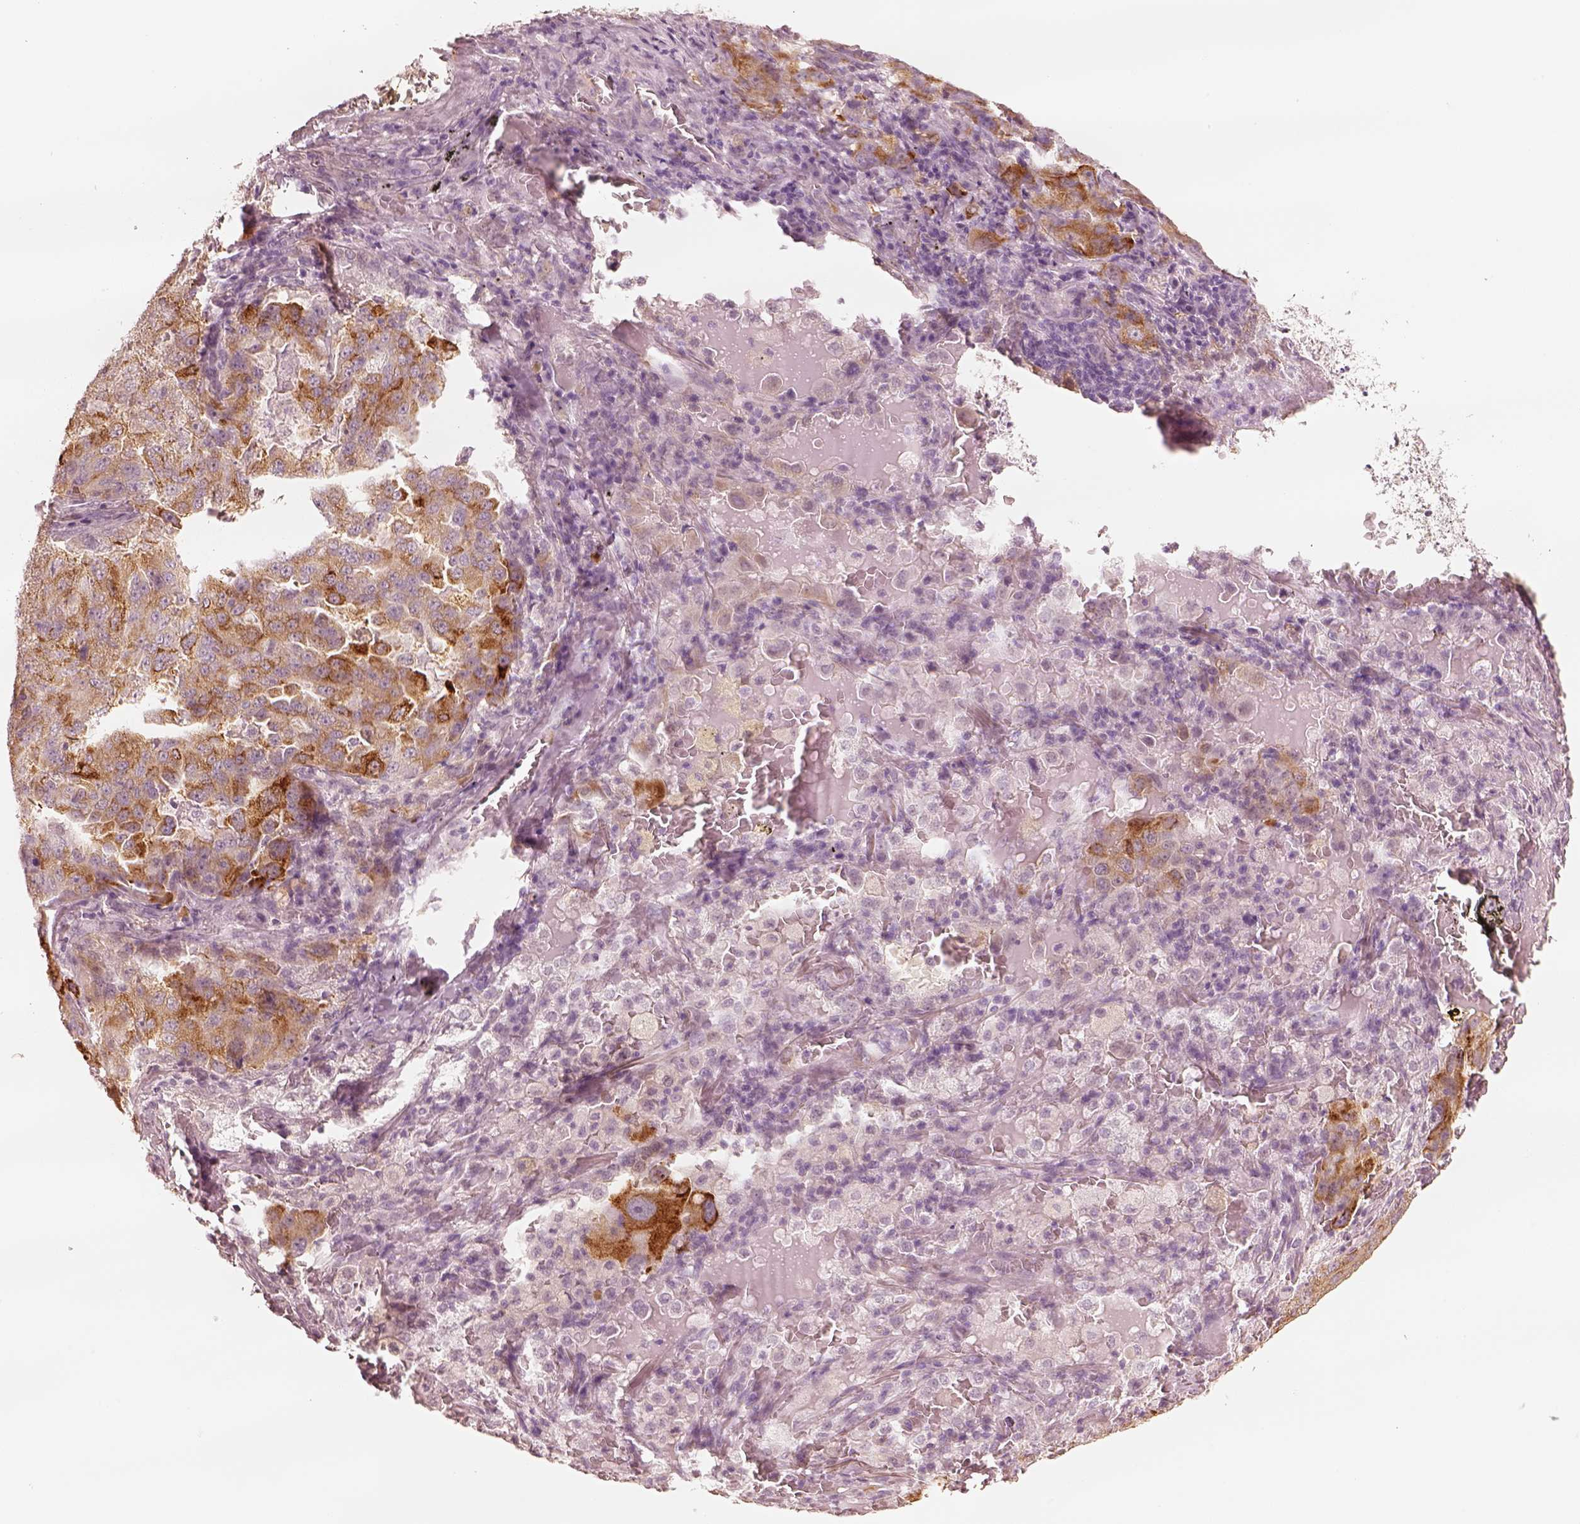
{"staining": {"intensity": "moderate", "quantity": "25%-75%", "location": "cytoplasmic/membranous"}, "tissue": "lung cancer", "cell_type": "Tumor cells", "image_type": "cancer", "snomed": [{"axis": "morphology", "description": "Adenocarcinoma, NOS"}, {"axis": "topography", "description": "Lung"}], "caption": "IHC histopathology image of adenocarcinoma (lung) stained for a protein (brown), which demonstrates medium levels of moderate cytoplasmic/membranous expression in approximately 25%-75% of tumor cells.", "gene": "DNAAF9", "patient": {"sex": "female", "age": 61}}